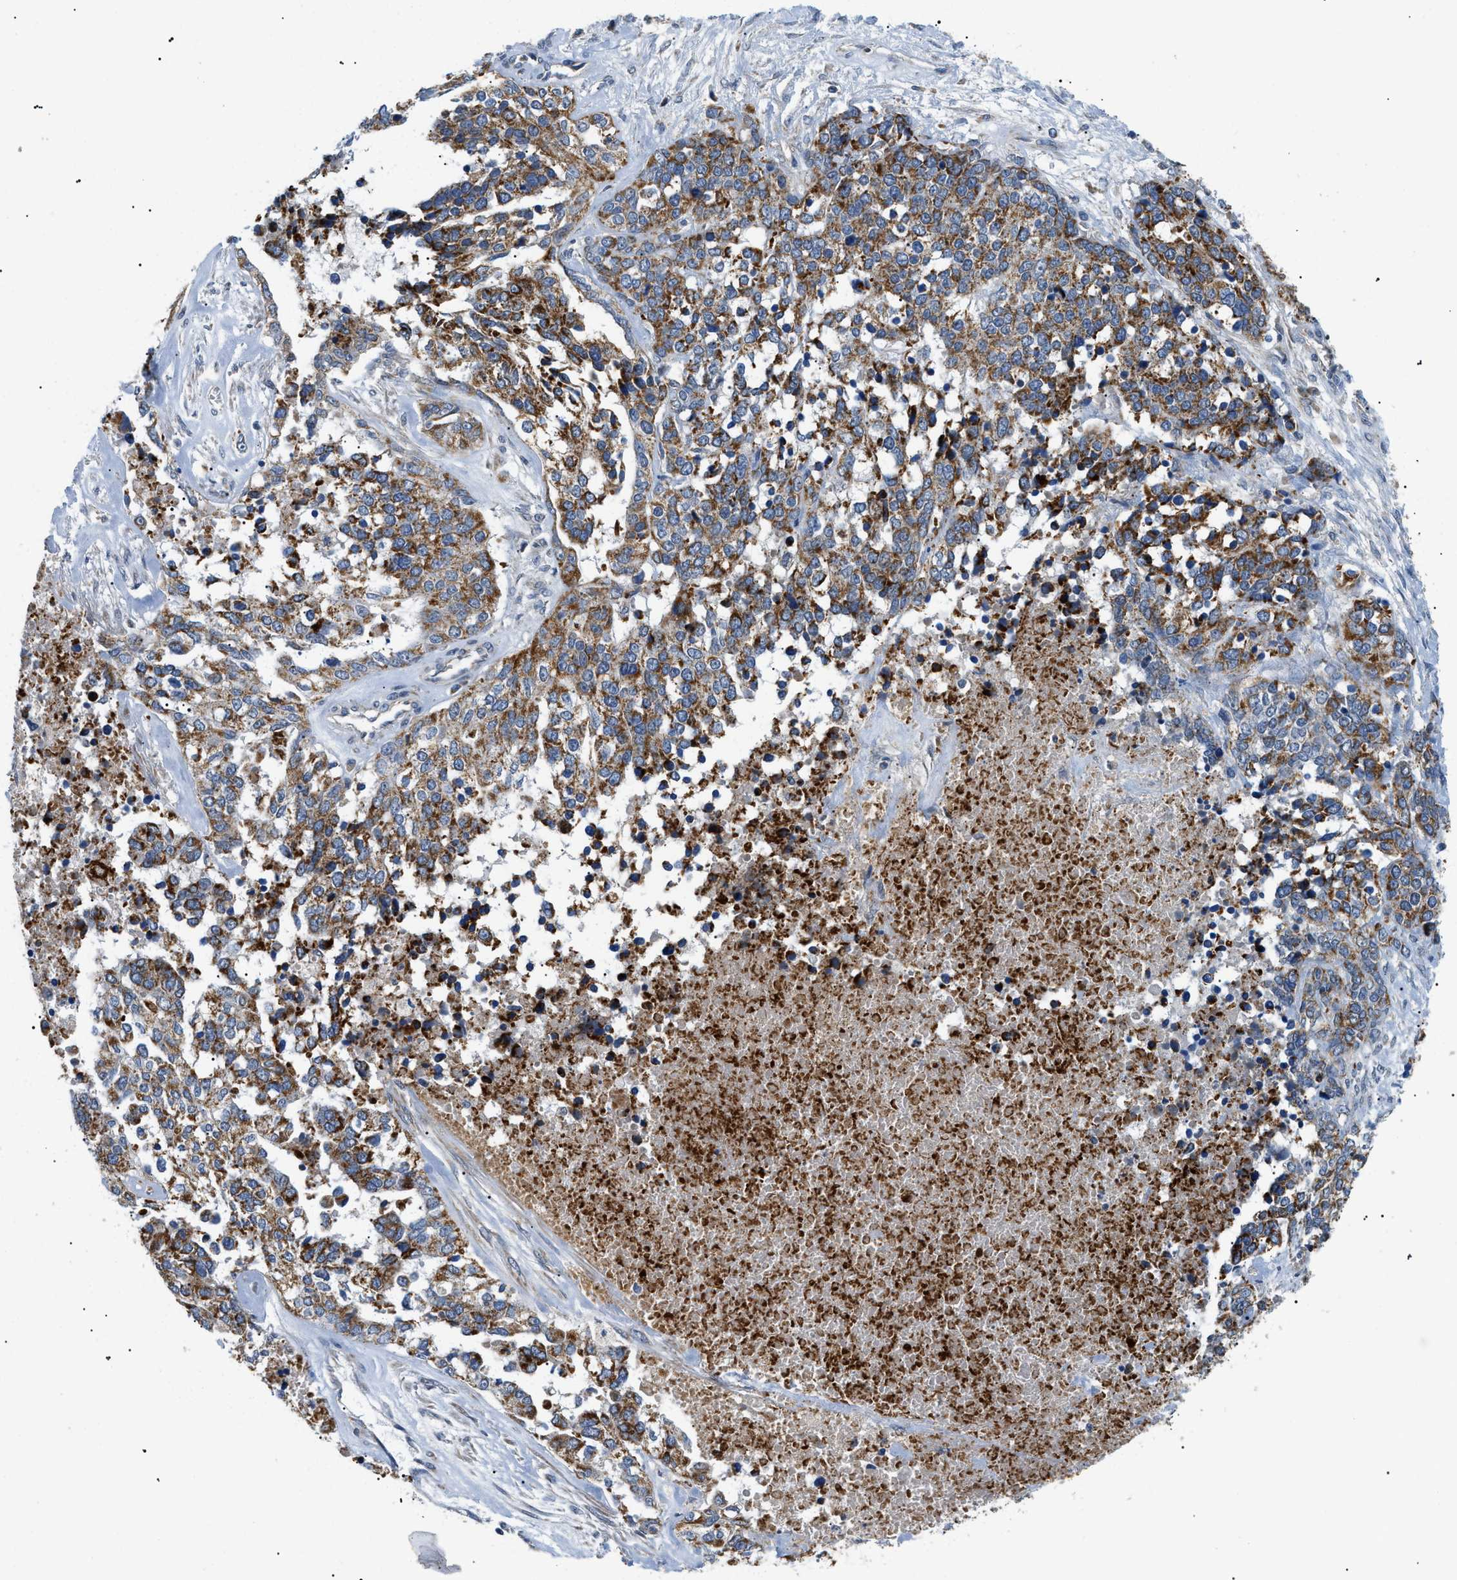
{"staining": {"intensity": "moderate", "quantity": ">75%", "location": "cytoplasmic/membranous"}, "tissue": "ovarian cancer", "cell_type": "Tumor cells", "image_type": "cancer", "snomed": [{"axis": "morphology", "description": "Cystadenocarcinoma, serous, NOS"}, {"axis": "topography", "description": "Ovary"}], "caption": "Tumor cells show medium levels of moderate cytoplasmic/membranous positivity in about >75% of cells in human ovarian serous cystadenocarcinoma. The staining is performed using DAB (3,3'-diaminobenzidine) brown chromogen to label protein expression. The nuclei are counter-stained blue using hematoxylin.", "gene": "TOMM6", "patient": {"sex": "female", "age": 44}}